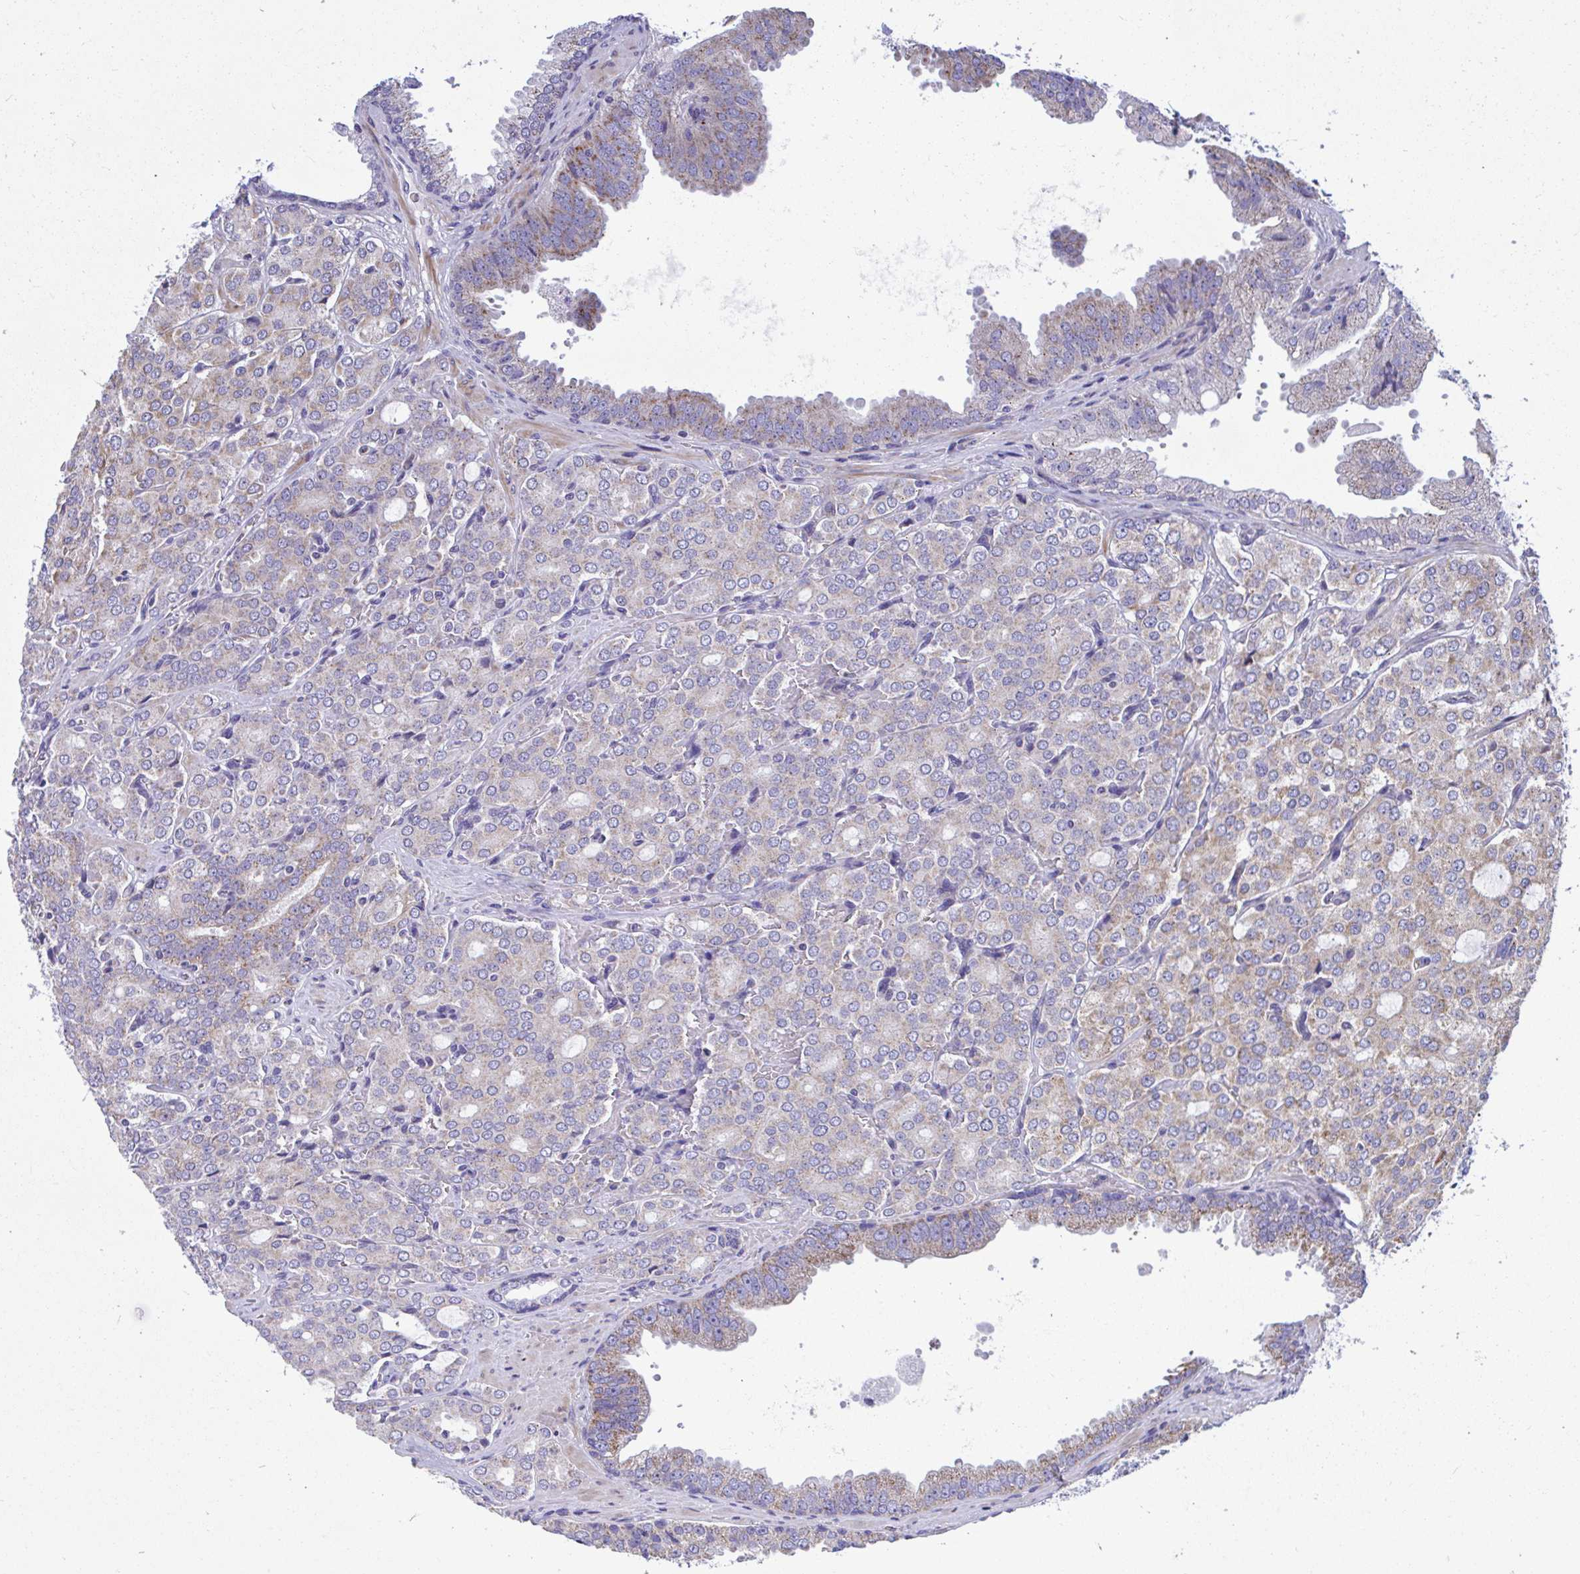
{"staining": {"intensity": "weak", "quantity": "25%-75%", "location": "cytoplasmic/membranous"}, "tissue": "prostate cancer", "cell_type": "Tumor cells", "image_type": "cancer", "snomed": [{"axis": "morphology", "description": "Adenocarcinoma, Low grade"}, {"axis": "topography", "description": "Prostate"}], "caption": "This is an image of immunohistochemistry staining of low-grade adenocarcinoma (prostate), which shows weak positivity in the cytoplasmic/membranous of tumor cells.", "gene": "MRPS16", "patient": {"sex": "male", "age": 67}}